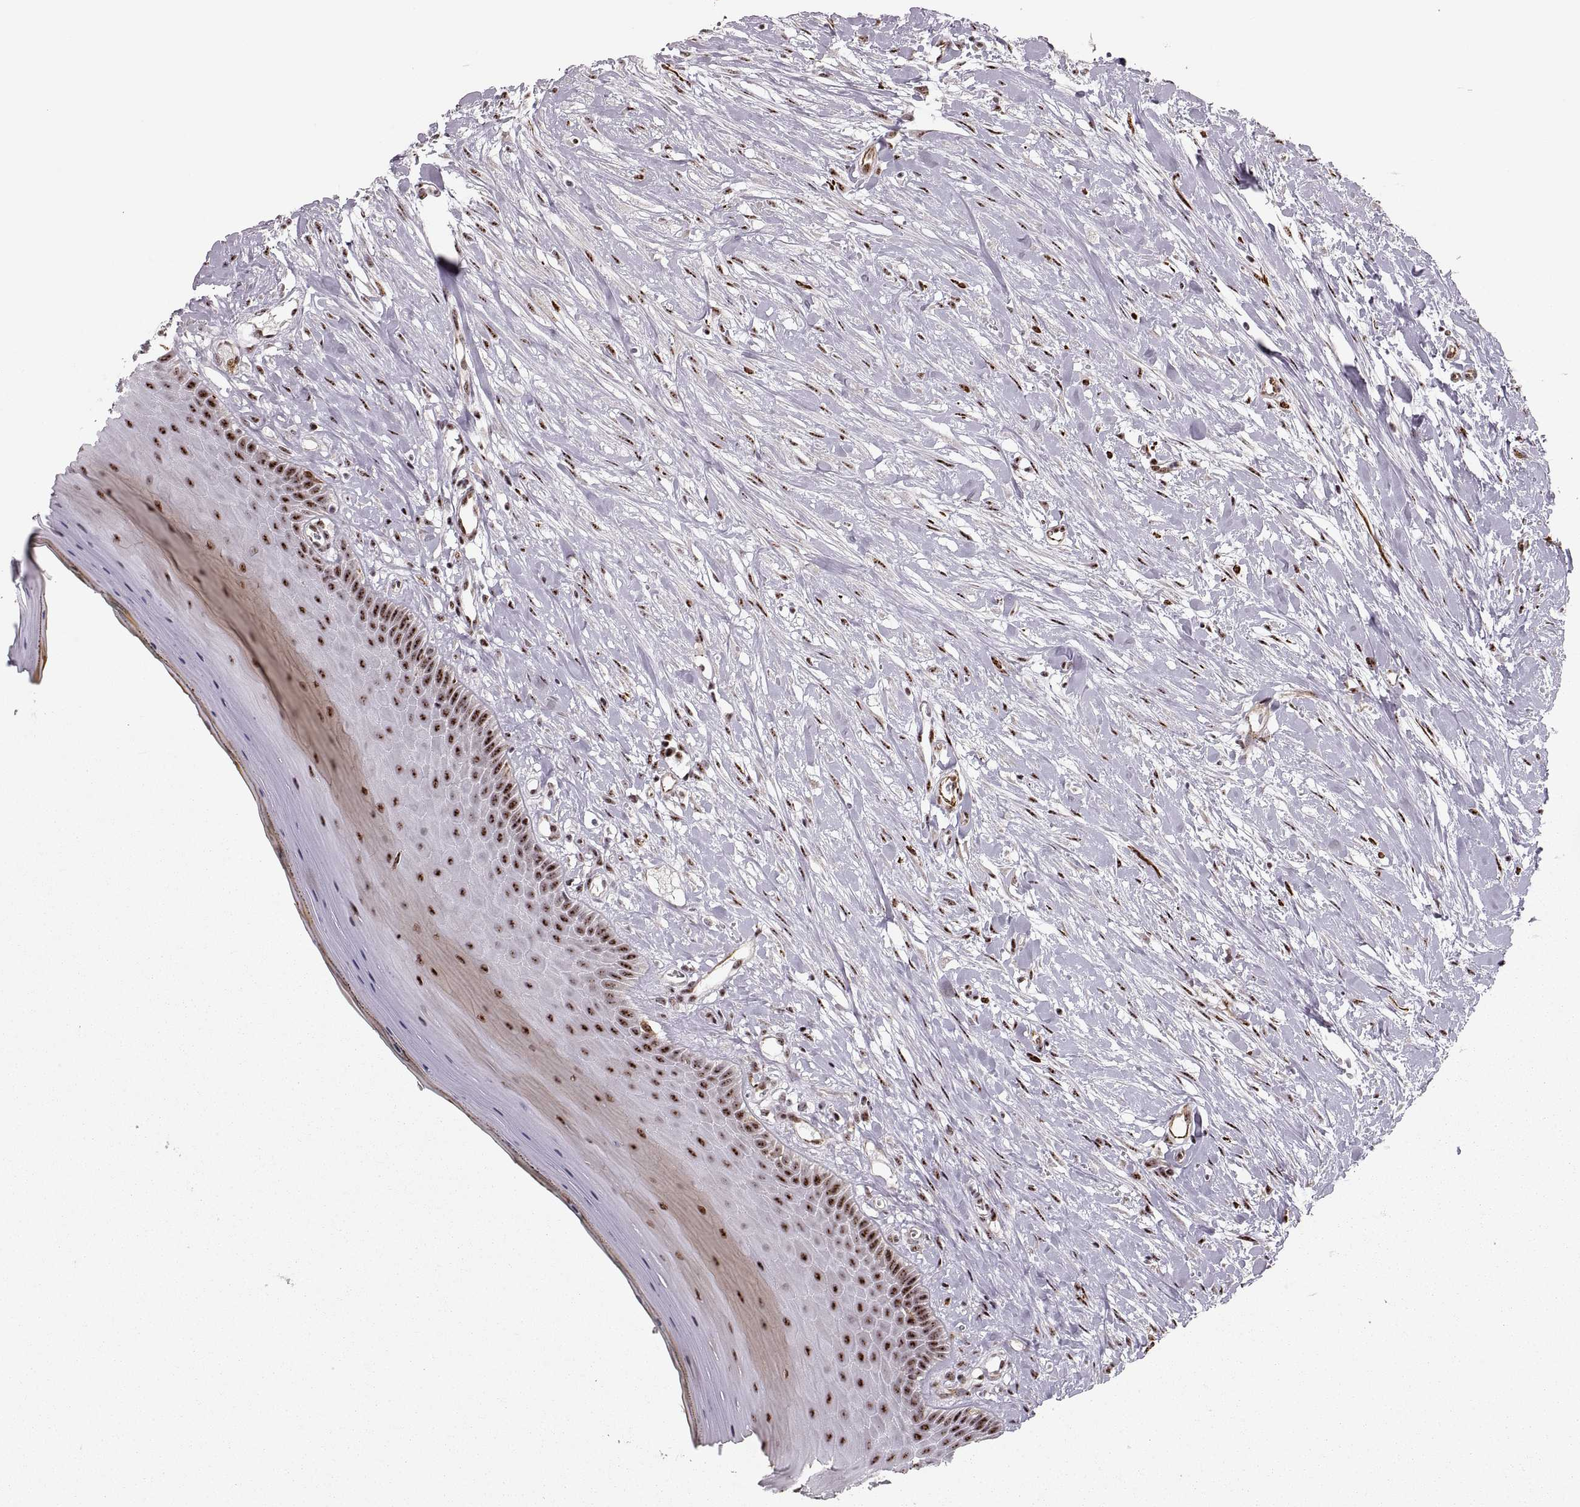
{"staining": {"intensity": "strong", "quantity": ">75%", "location": "nuclear"}, "tissue": "oral mucosa", "cell_type": "Squamous epithelial cells", "image_type": "normal", "snomed": [{"axis": "morphology", "description": "Normal tissue, NOS"}, {"axis": "topography", "description": "Oral tissue"}], "caption": "The image shows staining of unremarkable oral mucosa, revealing strong nuclear protein positivity (brown color) within squamous epithelial cells.", "gene": "ZCCHC17", "patient": {"sex": "female", "age": 43}}